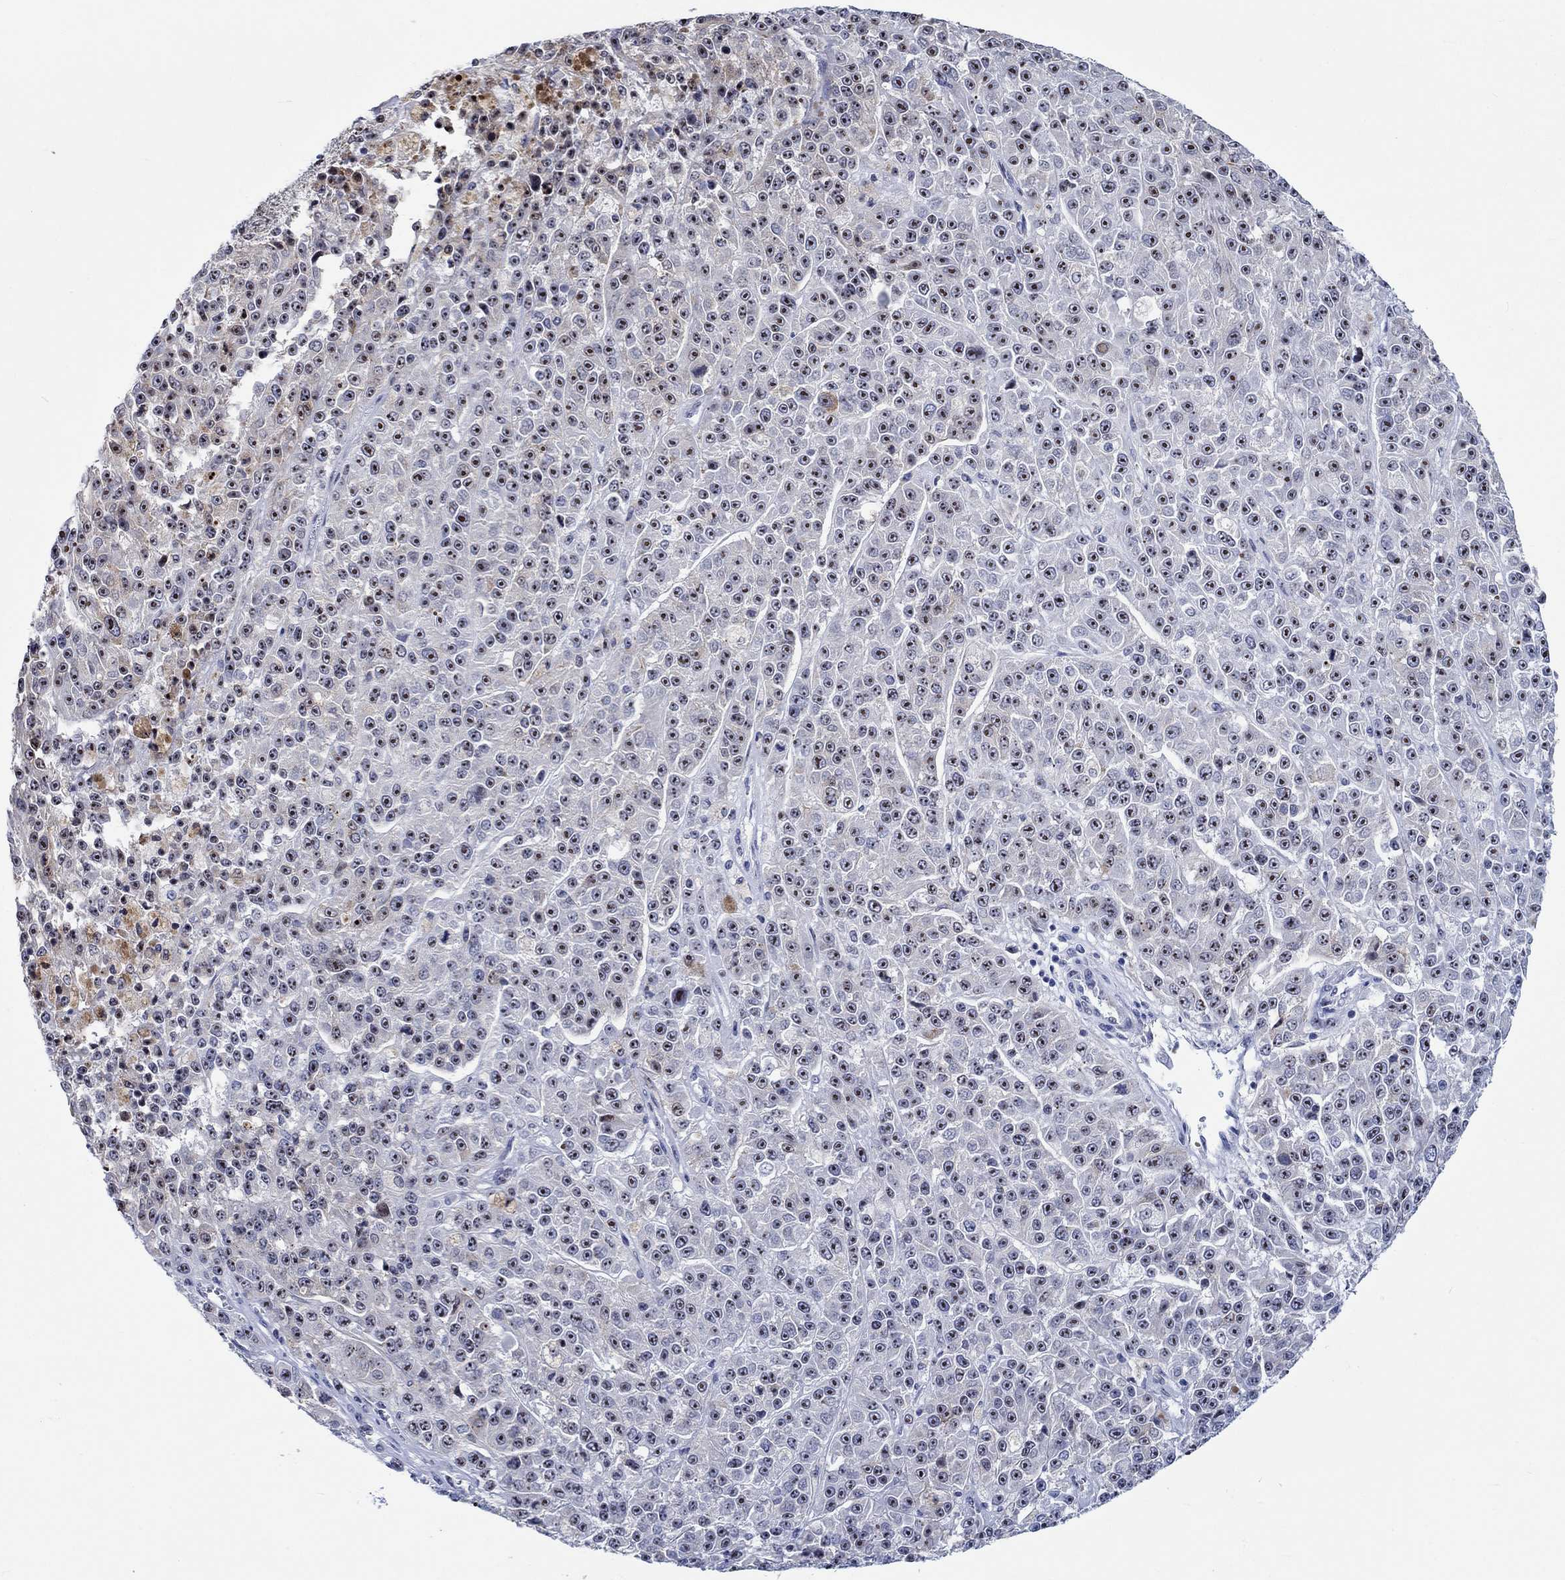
{"staining": {"intensity": "strong", "quantity": ">75%", "location": "nuclear"}, "tissue": "melanoma", "cell_type": "Tumor cells", "image_type": "cancer", "snomed": [{"axis": "morphology", "description": "Malignant melanoma, NOS"}, {"axis": "topography", "description": "Skin"}], "caption": "A photomicrograph of malignant melanoma stained for a protein reveals strong nuclear brown staining in tumor cells.", "gene": "ZNF446", "patient": {"sex": "female", "age": 58}}